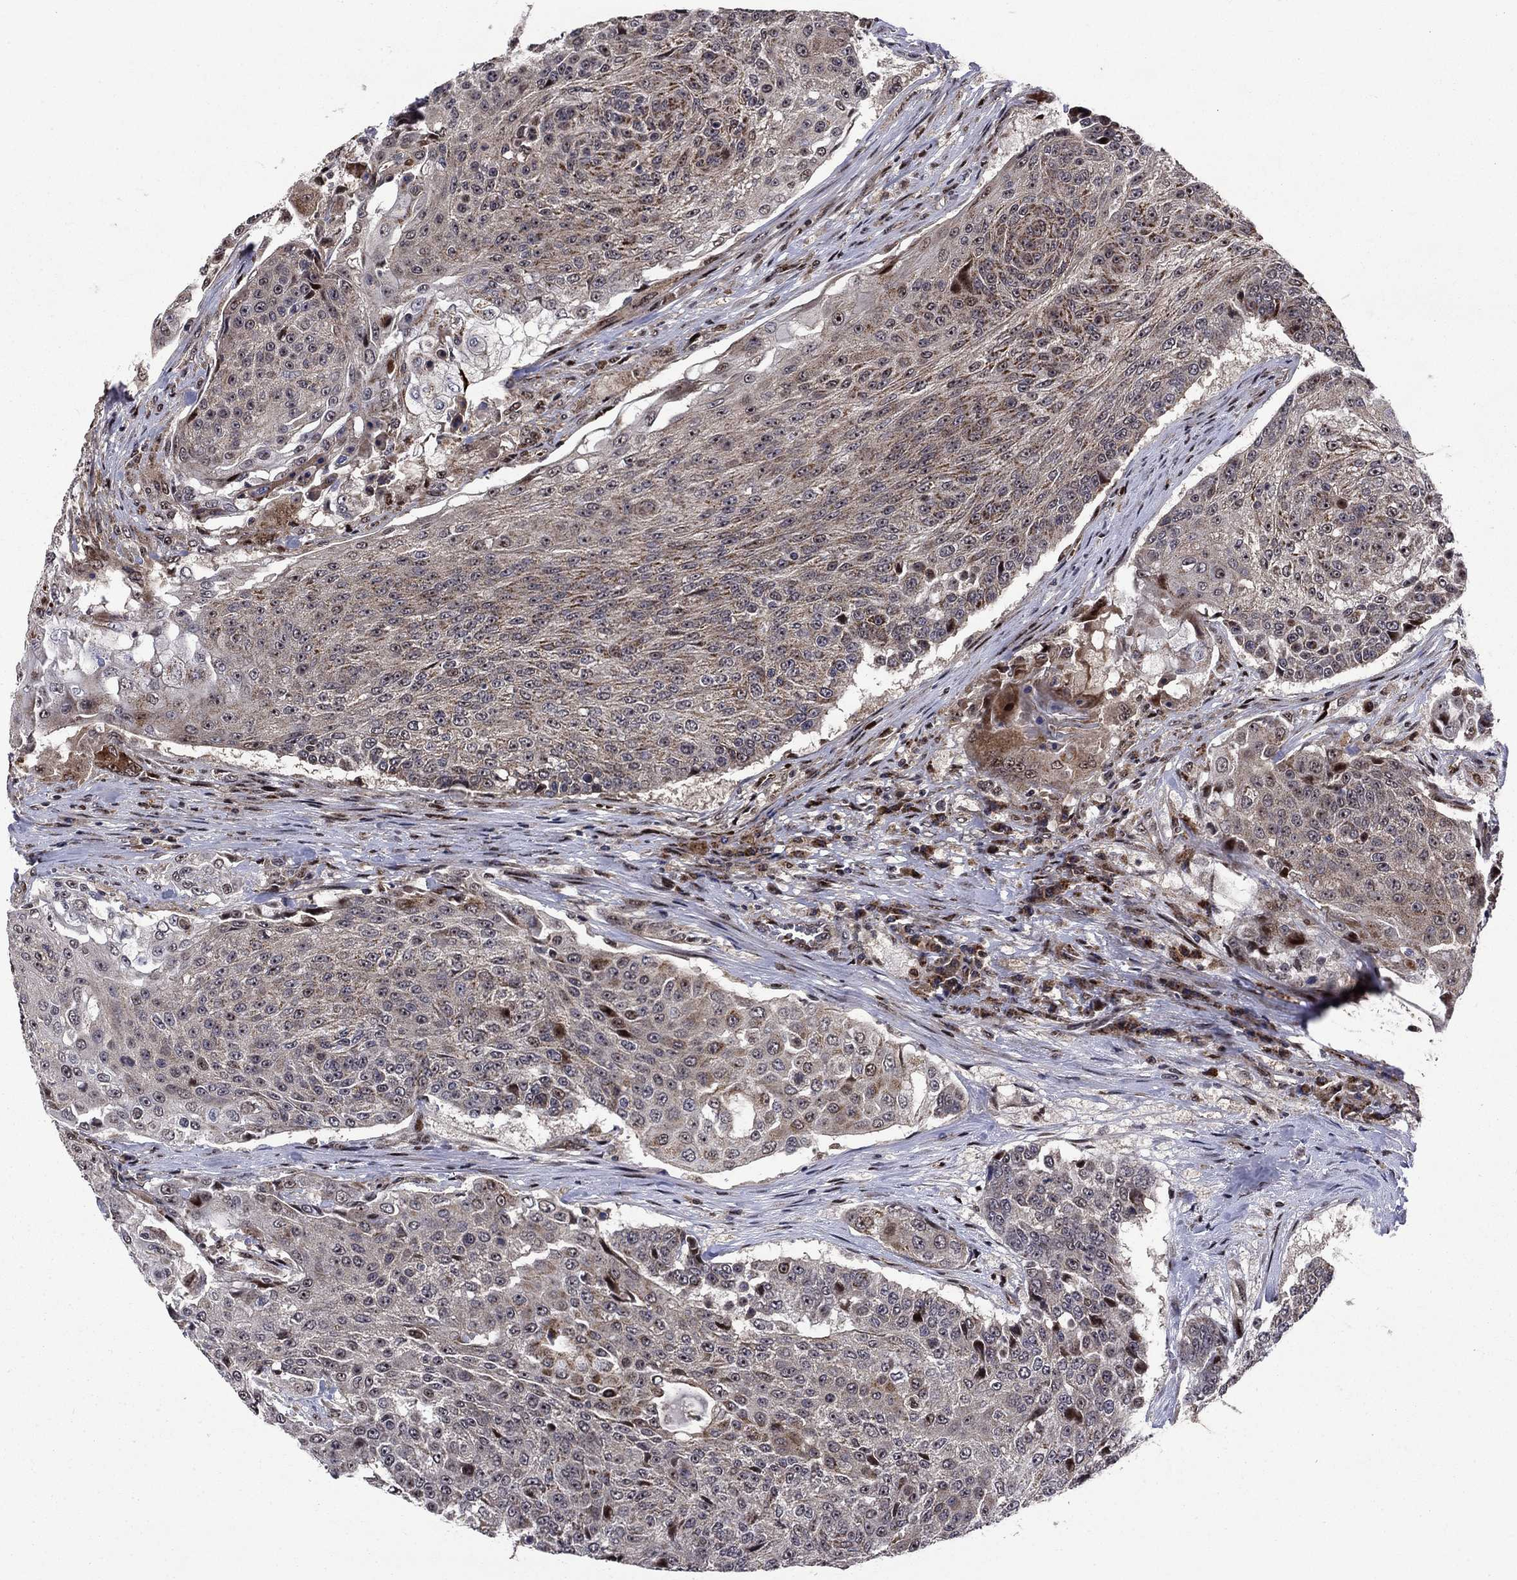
{"staining": {"intensity": "moderate", "quantity": "25%-75%", "location": "nuclear"}, "tissue": "urothelial cancer", "cell_type": "Tumor cells", "image_type": "cancer", "snomed": [{"axis": "morphology", "description": "Urothelial carcinoma, High grade"}, {"axis": "topography", "description": "Urinary bladder"}], "caption": "High-power microscopy captured an IHC image of urothelial cancer, revealing moderate nuclear expression in approximately 25%-75% of tumor cells. The staining was performed using DAB (3,3'-diaminobenzidine) to visualize the protein expression in brown, while the nuclei were stained in blue with hematoxylin (Magnification: 20x).", "gene": "AGTPBP1", "patient": {"sex": "female", "age": 63}}